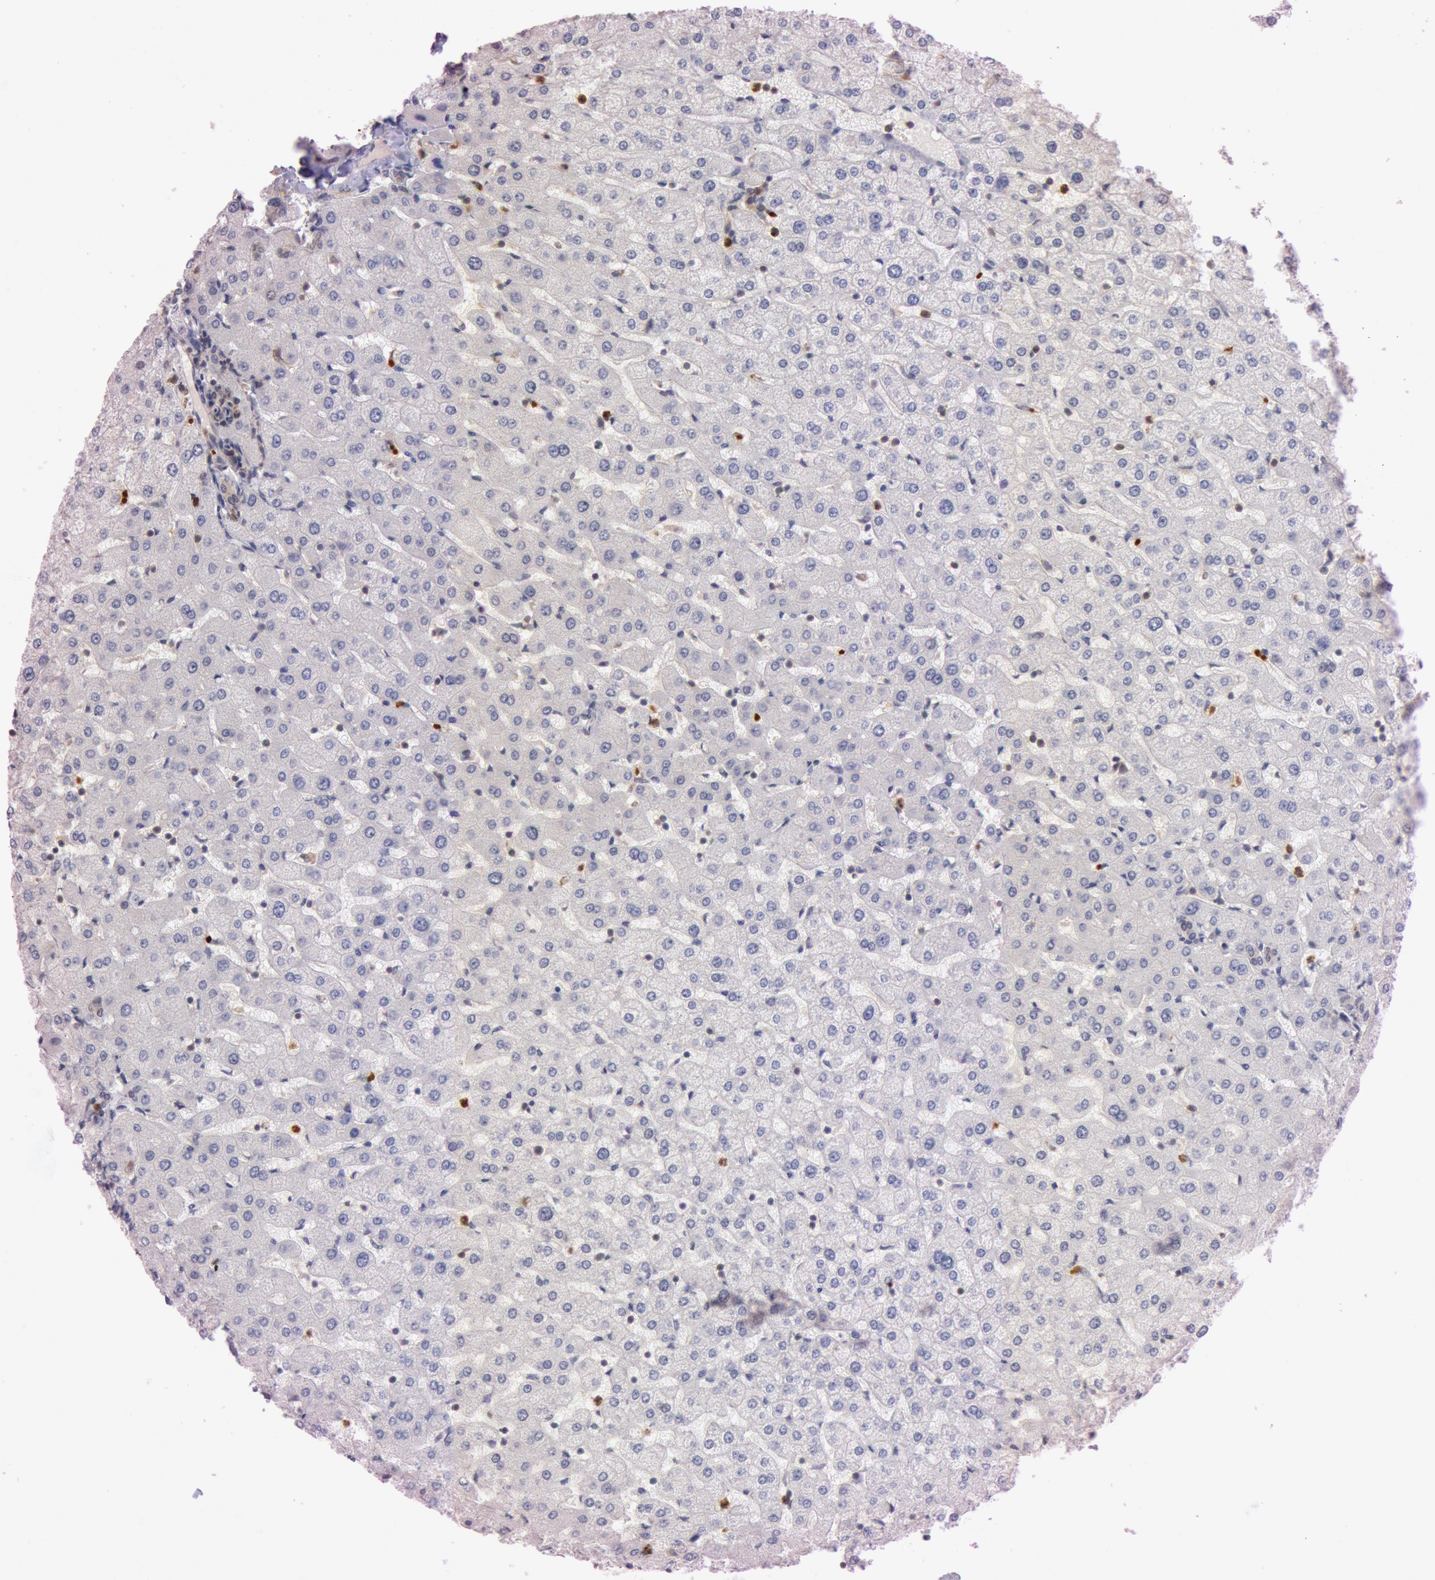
{"staining": {"intensity": "negative", "quantity": "none", "location": "none"}, "tissue": "liver", "cell_type": "Cholangiocytes", "image_type": "normal", "snomed": [{"axis": "morphology", "description": "Normal tissue, NOS"}, {"axis": "morphology", "description": "Fibrosis, NOS"}, {"axis": "topography", "description": "Liver"}], "caption": "This photomicrograph is of normal liver stained with immunohistochemistry (IHC) to label a protein in brown with the nuclei are counter-stained blue. There is no expression in cholangiocytes. (Immunohistochemistry, brightfield microscopy, high magnification).", "gene": "ATG2B", "patient": {"sex": "female", "age": 29}}